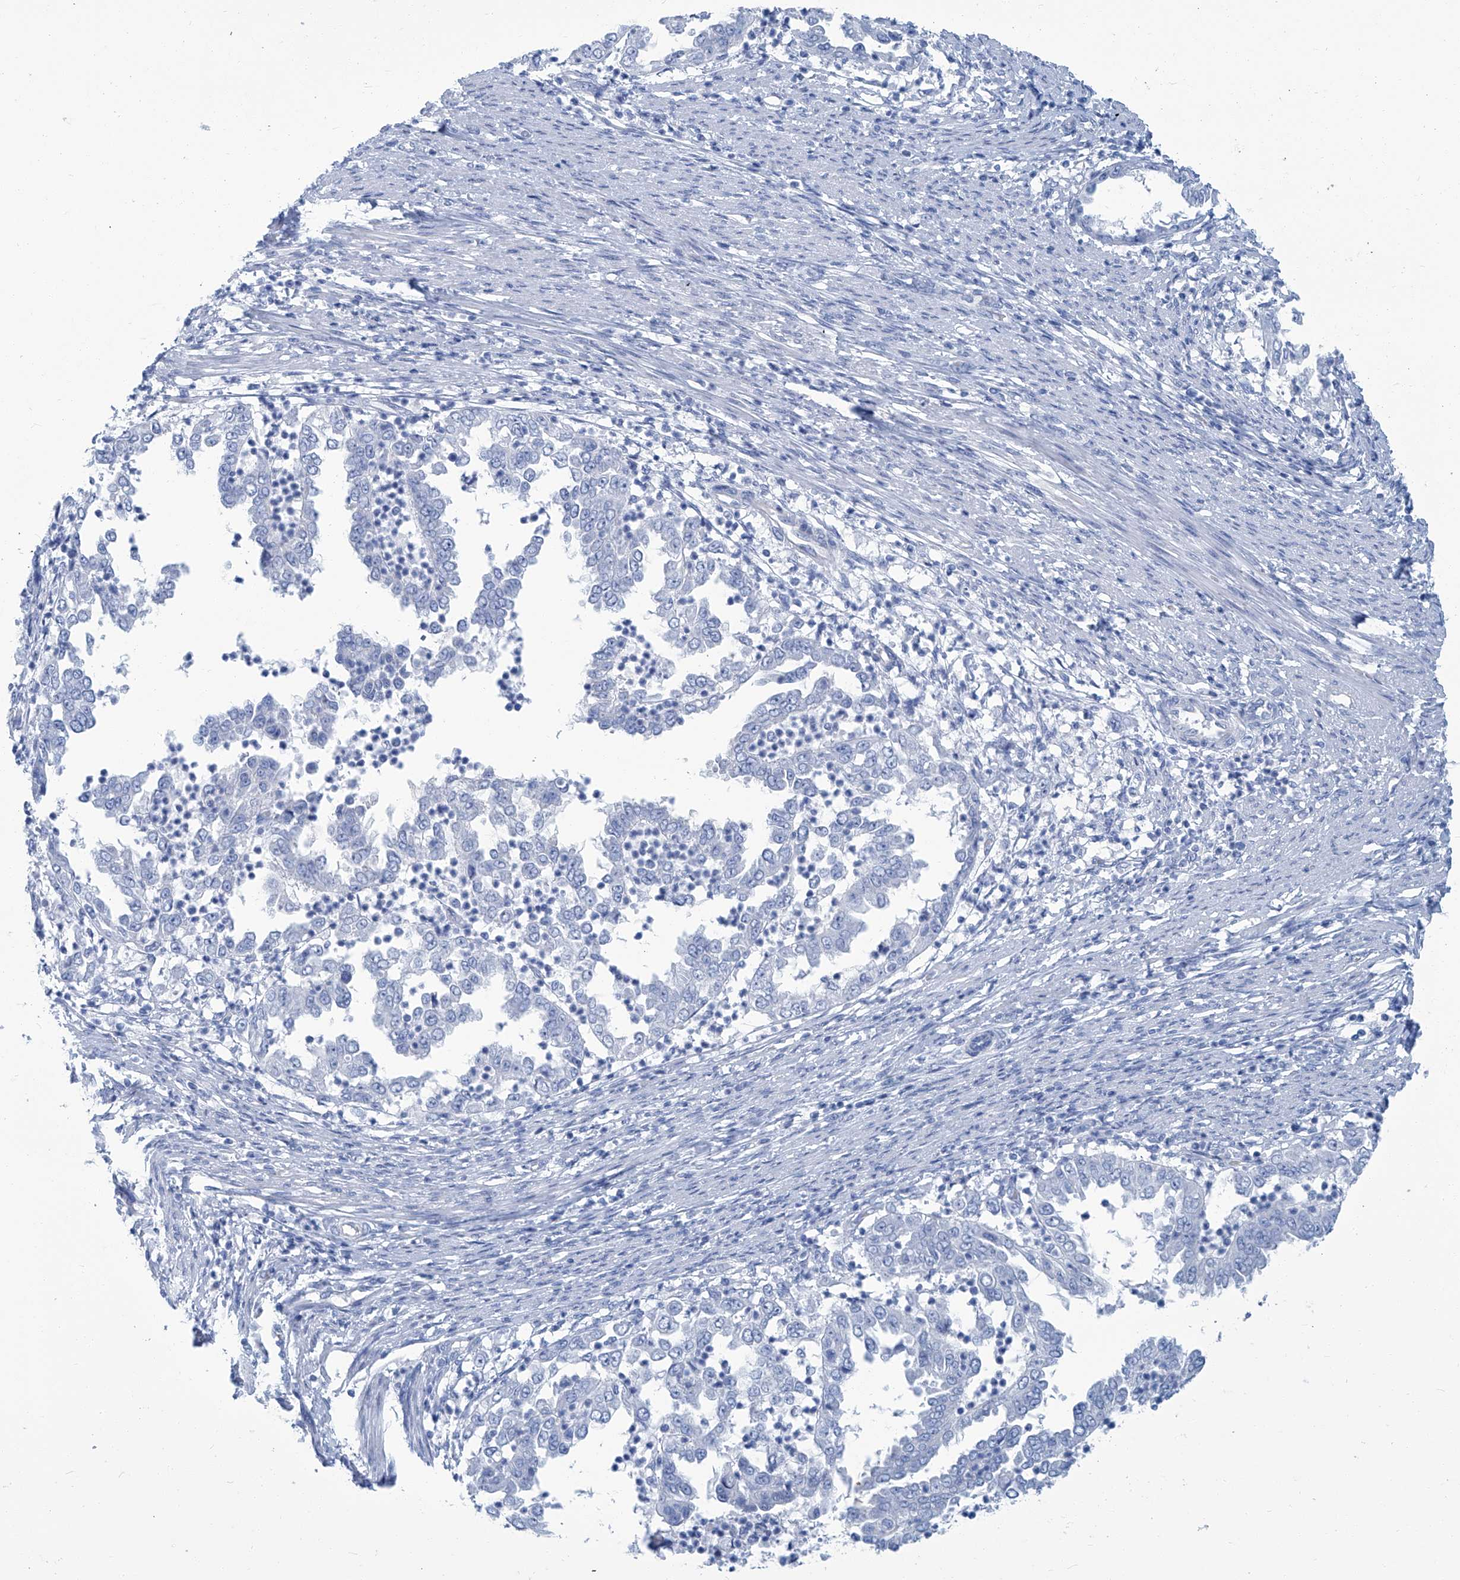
{"staining": {"intensity": "negative", "quantity": "none", "location": "none"}, "tissue": "endometrial cancer", "cell_type": "Tumor cells", "image_type": "cancer", "snomed": [{"axis": "morphology", "description": "Adenocarcinoma, NOS"}, {"axis": "topography", "description": "Endometrium"}], "caption": "High magnification brightfield microscopy of endometrial adenocarcinoma stained with DAB (brown) and counterstained with hematoxylin (blue): tumor cells show no significant positivity.", "gene": "PFKL", "patient": {"sex": "female", "age": 85}}